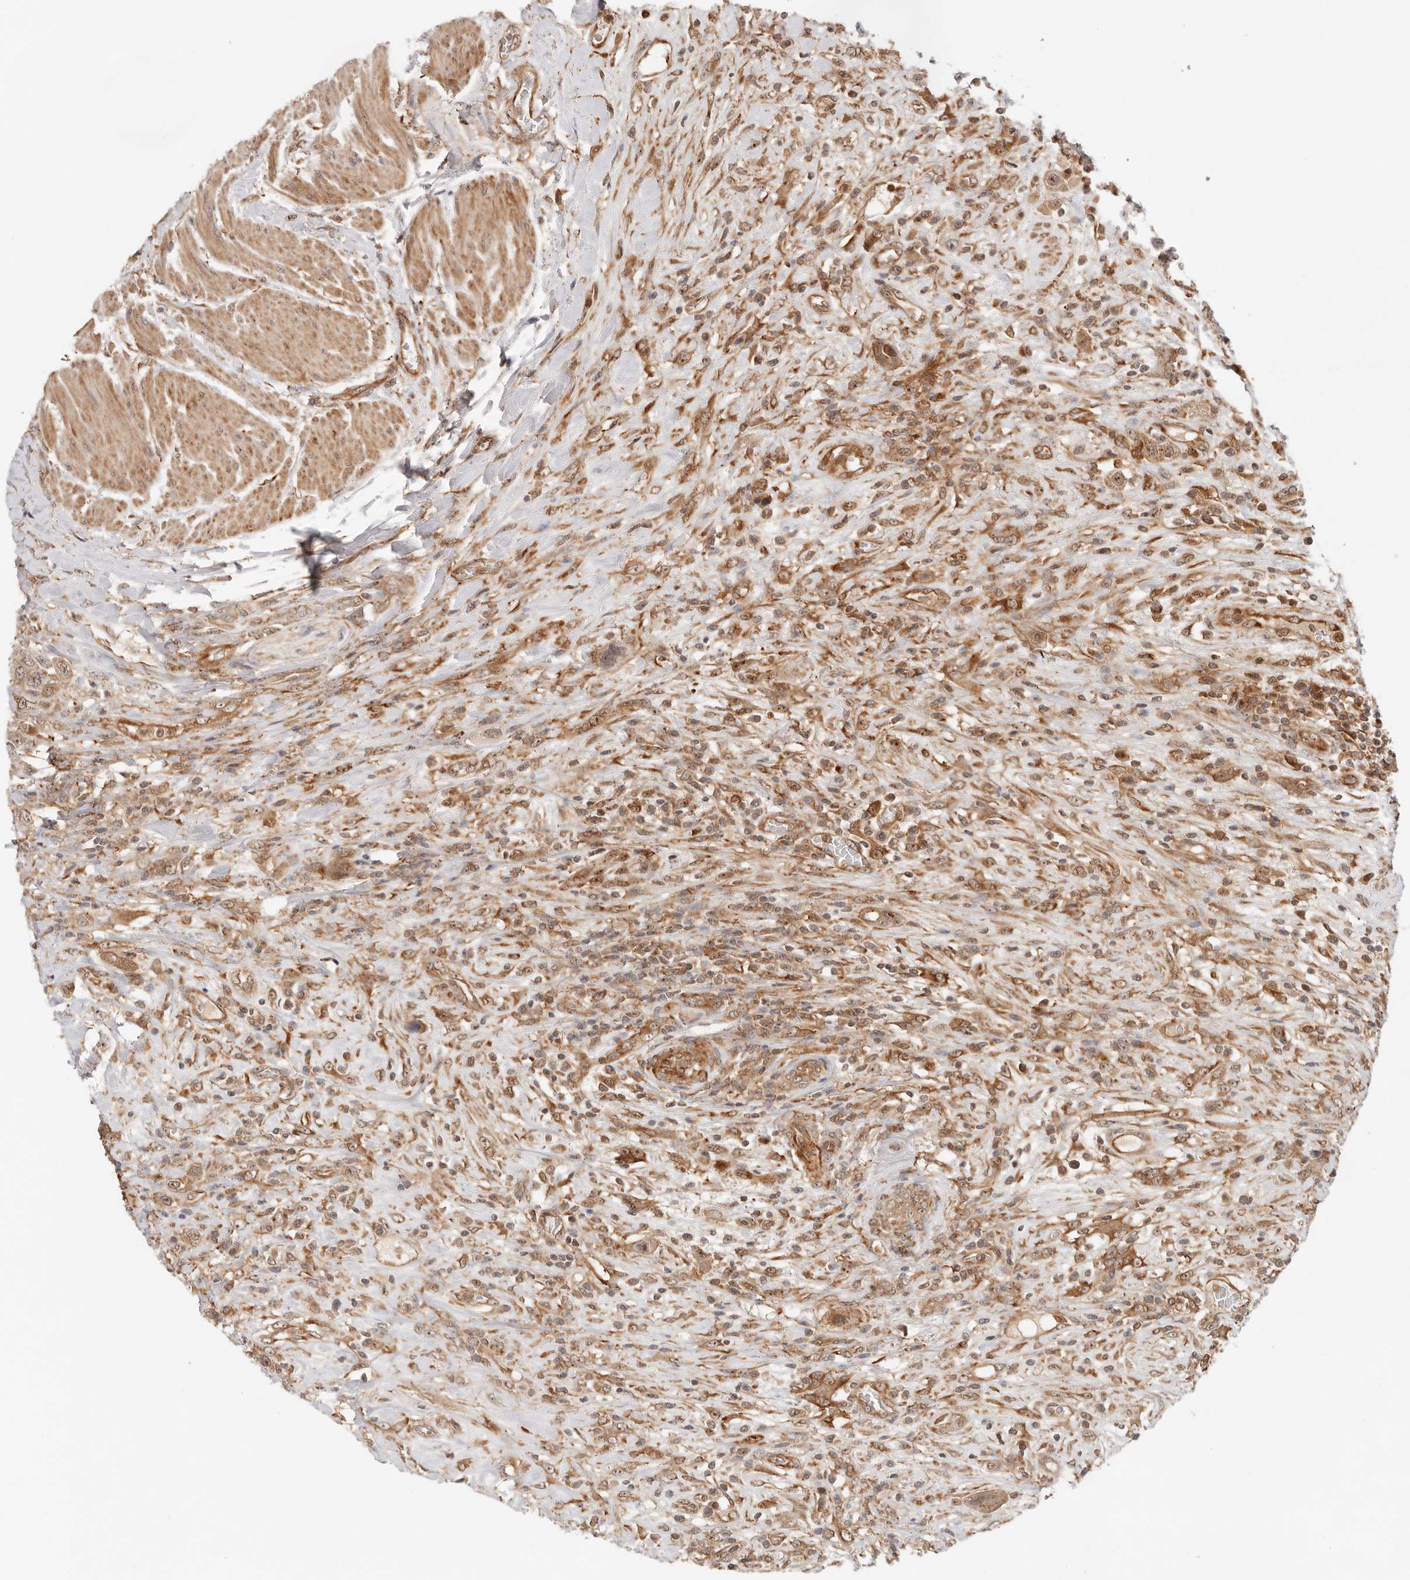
{"staining": {"intensity": "moderate", "quantity": ">75%", "location": "cytoplasmic/membranous,nuclear"}, "tissue": "urothelial cancer", "cell_type": "Tumor cells", "image_type": "cancer", "snomed": [{"axis": "morphology", "description": "Urothelial carcinoma, High grade"}, {"axis": "topography", "description": "Urinary bladder"}], "caption": "A histopathology image of urothelial carcinoma (high-grade) stained for a protein reveals moderate cytoplasmic/membranous and nuclear brown staining in tumor cells.", "gene": "HEXD", "patient": {"sex": "male", "age": 50}}